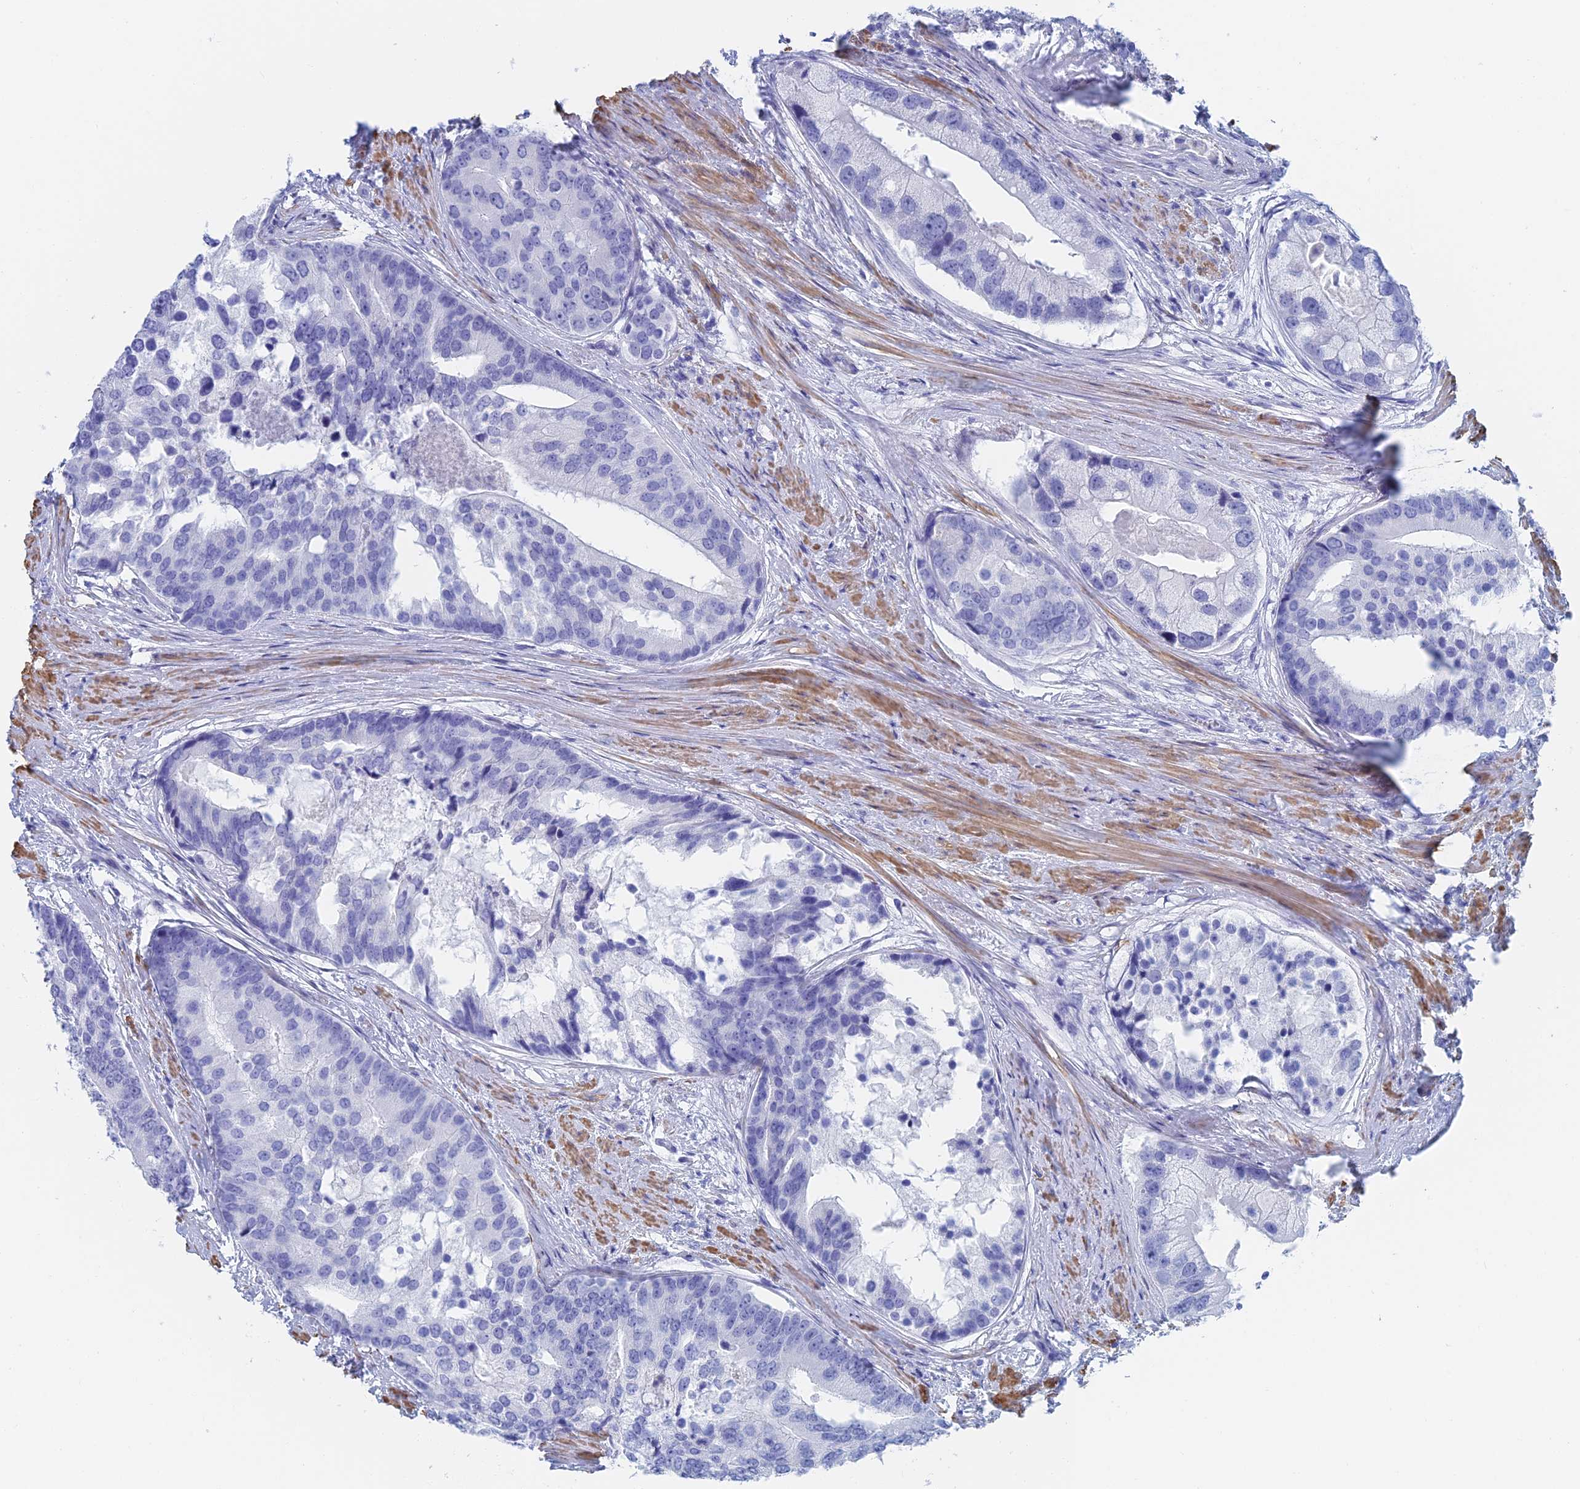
{"staining": {"intensity": "negative", "quantity": "none", "location": "none"}, "tissue": "prostate cancer", "cell_type": "Tumor cells", "image_type": "cancer", "snomed": [{"axis": "morphology", "description": "Adenocarcinoma, High grade"}, {"axis": "topography", "description": "Prostate"}], "caption": "Photomicrograph shows no protein expression in tumor cells of prostate cancer tissue.", "gene": "KCNK18", "patient": {"sex": "male", "age": 62}}